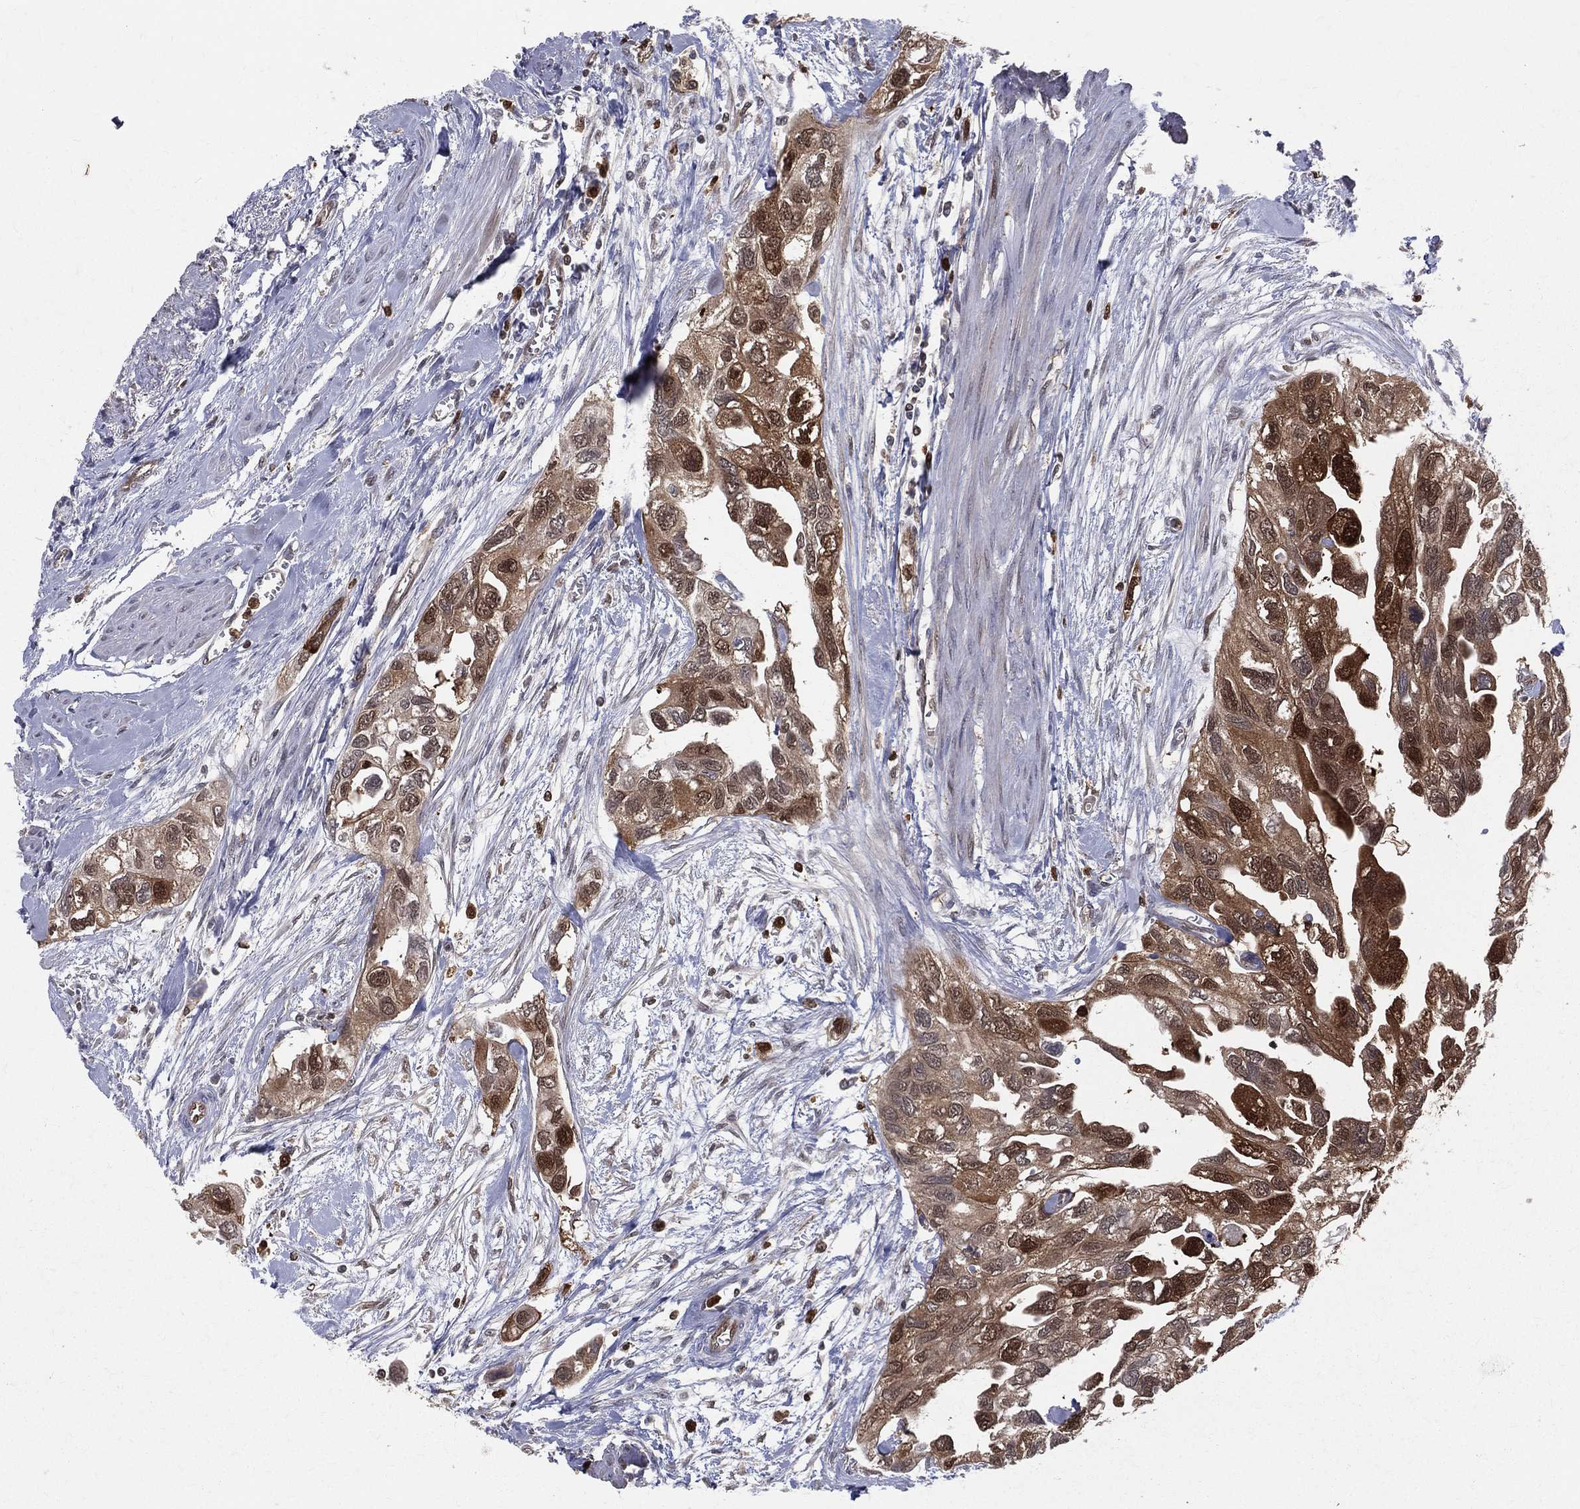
{"staining": {"intensity": "strong", "quantity": "25%-75%", "location": "cytoplasmic/membranous,nuclear"}, "tissue": "urothelial cancer", "cell_type": "Tumor cells", "image_type": "cancer", "snomed": [{"axis": "morphology", "description": "Urothelial carcinoma, High grade"}, {"axis": "topography", "description": "Urinary bladder"}], "caption": "About 25%-75% of tumor cells in human high-grade urothelial carcinoma reveal strong cytoplasmic/membranous and nuclear protein positivity as visualized by brown immunohistochemical staining.", "gene": "ENO1", "patient": {"sex": "male", "age": 59}}